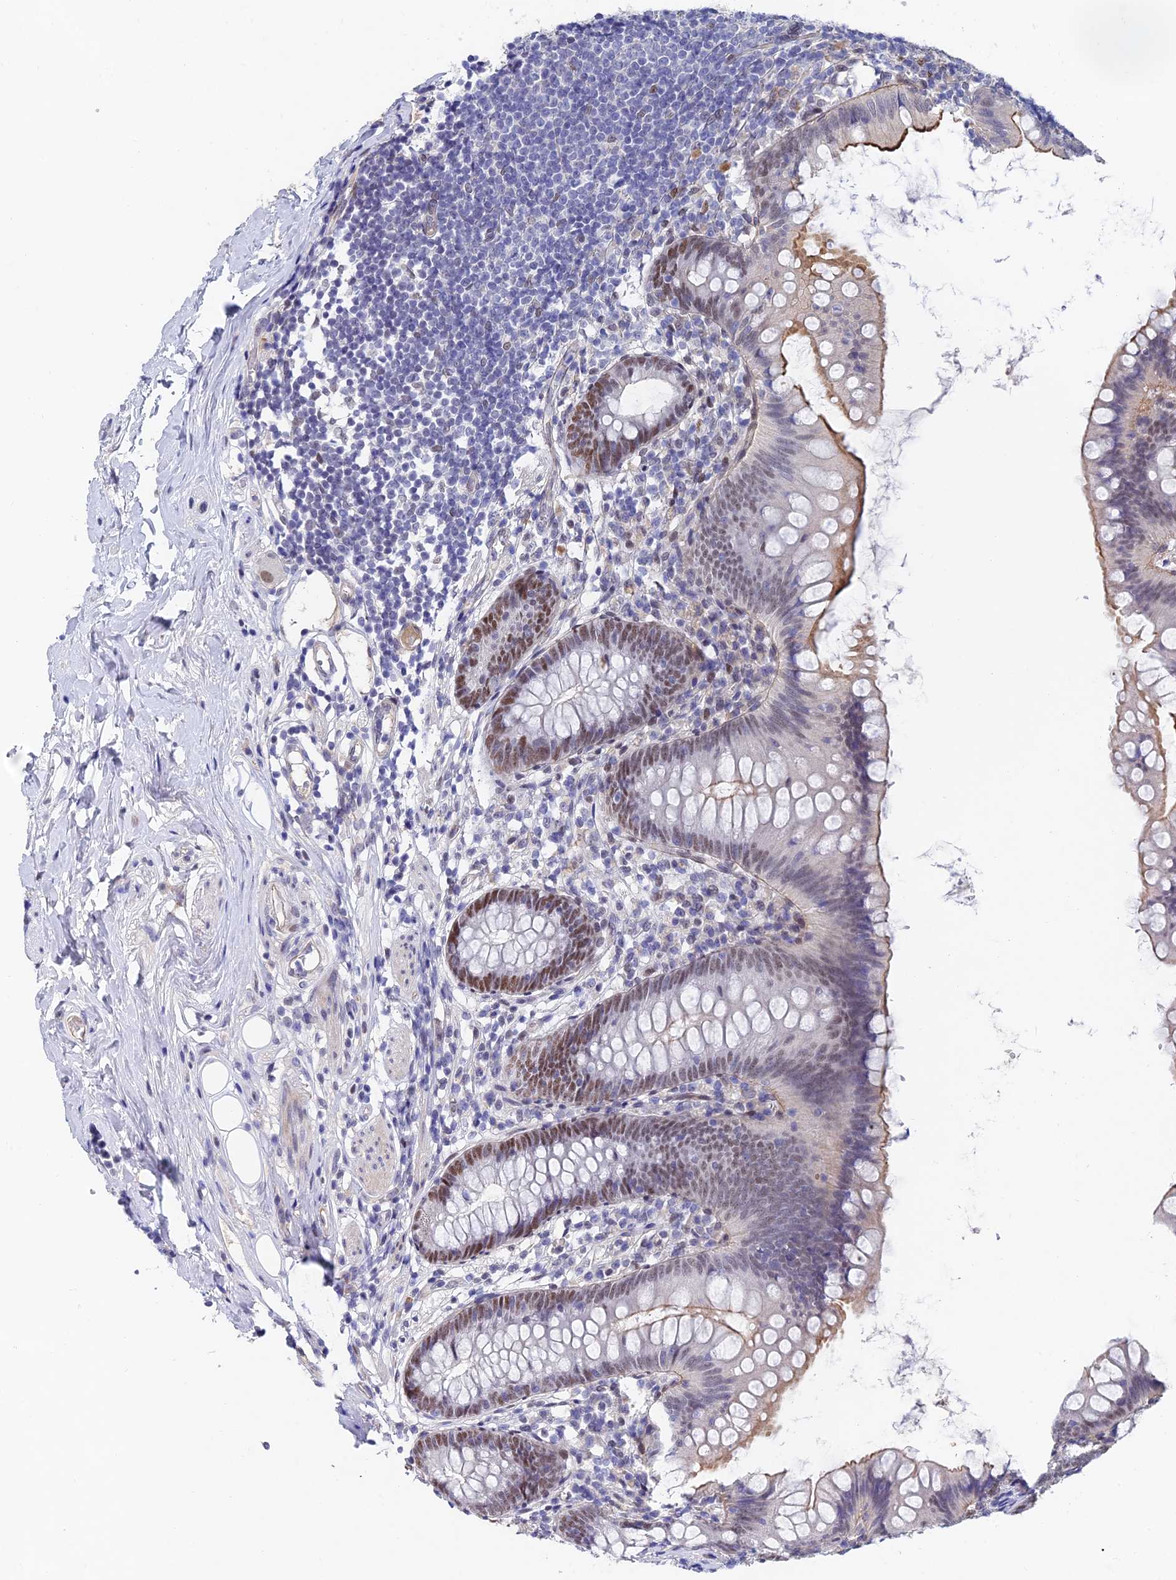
{"staining": {"intensity": "weak", "quantity": "25%-75%", "location": "nuclear"}, "tissue": "appendix", "cell_type": "Glandular cells", "image_type": "normal", "snomed": [{"axis": "morphology", "description": "Normal tissue, NOS"}, {"axis": "topography", "description": "Appendix"}], "caption": "The micrograph exhibits a brown stain indicating the presence of a protein in the nuclear of glandular cells in appendix.", "gene": "TRIM24", "patient": {"sex": "female", "age": 62}}